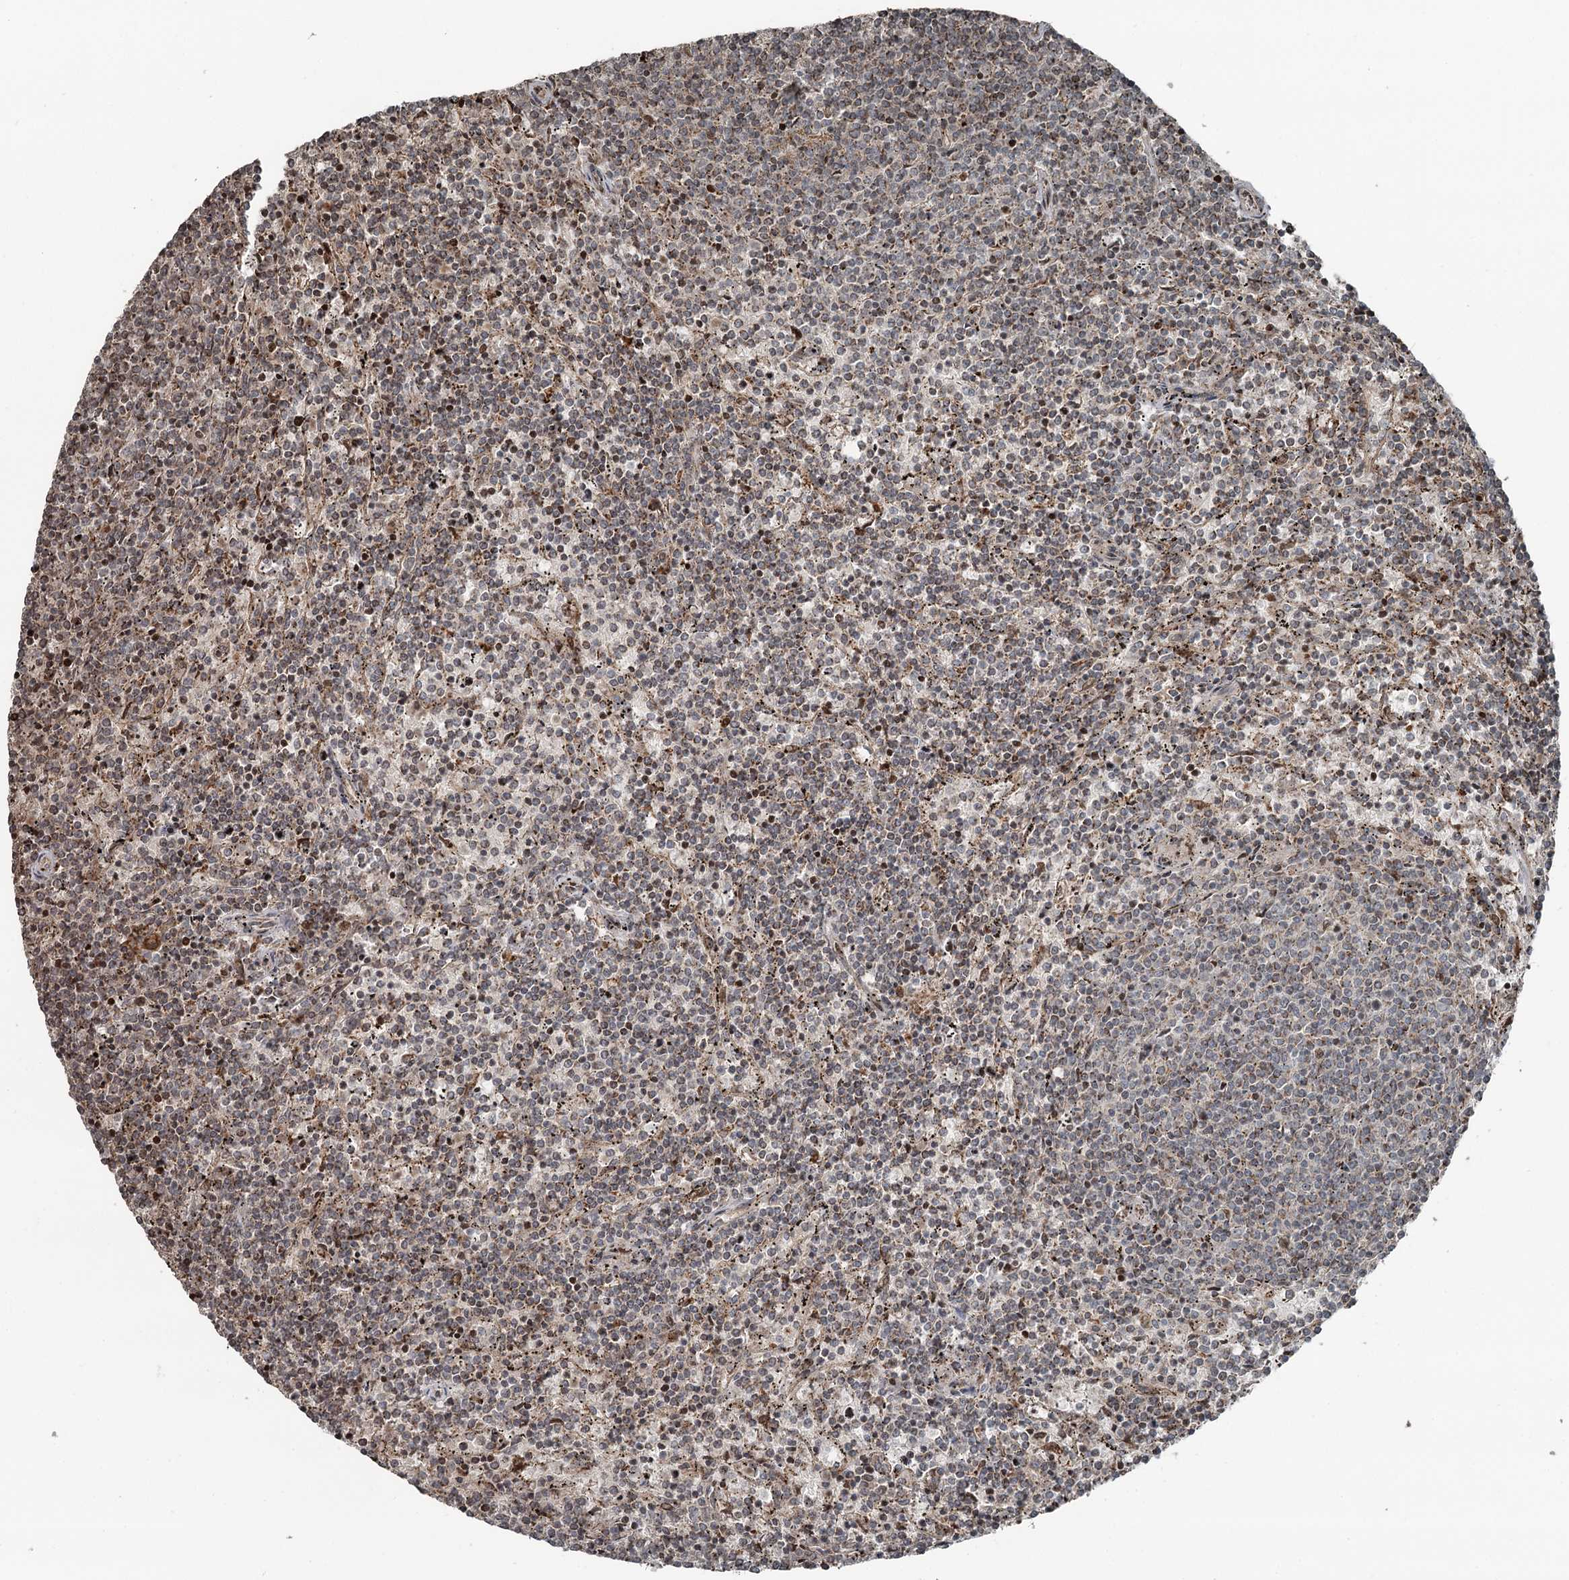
{"staining": {"intensity": "weak", "quantity": "<25%", "location": "cytoplasmic/membranous"}, "tissue": "lymphoma", "cell_type": "Tumor cells", "image_type": "cancer", "snomed": [{"axis": "morphology", "description": "Malignant lymphoma, non-Hodgkin's type, Low grade"}, {"axis": "topography", "description": "Spleen"}], "caption": "Immunohistochemical staining of human lymphoma displays no significant staining in tumor cells.", "gene": "RASSF8", "patient": {"sex": "female", "age": 50}}